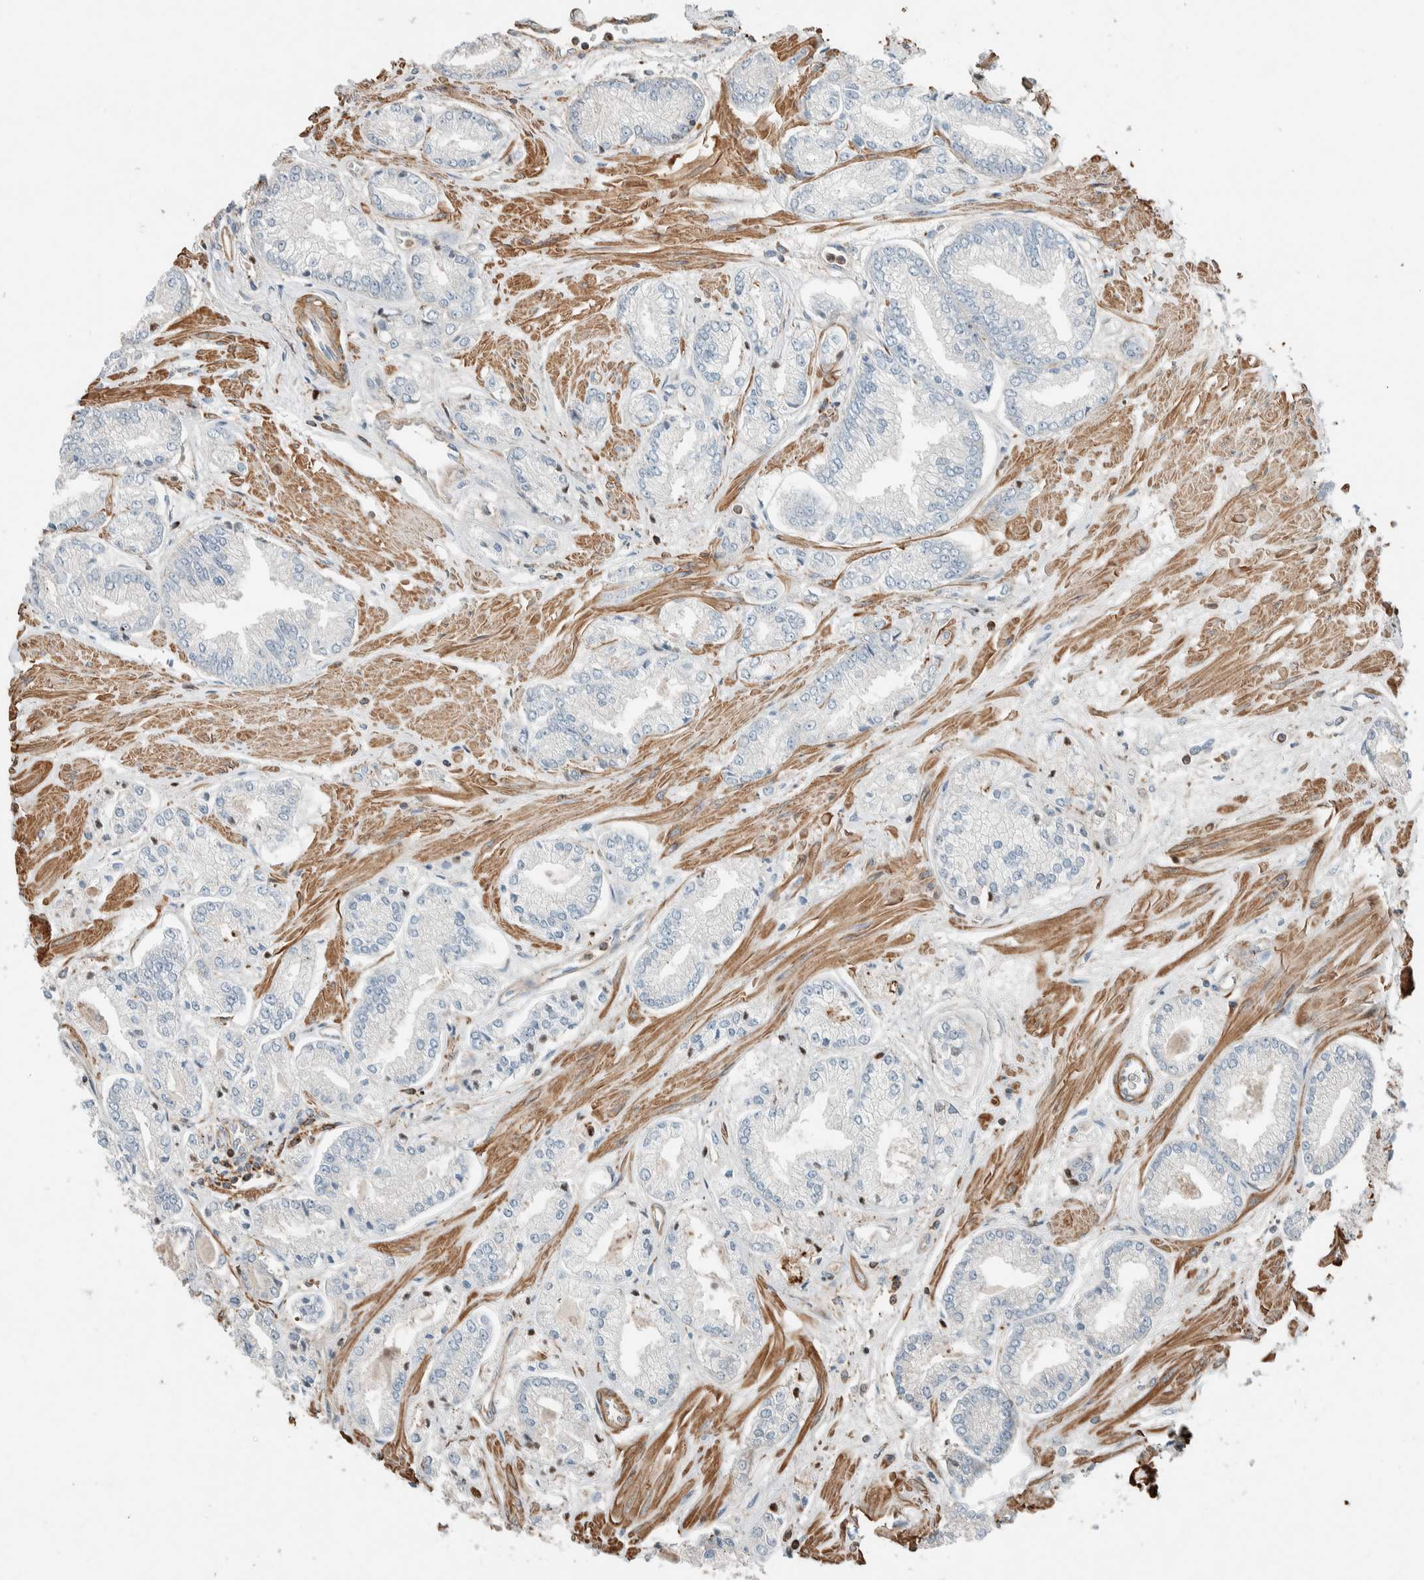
{"staining": {"intensity": "negative", "quantity": "none", "location": "none"}, "tissue": "prostate cancer", "cell_type": "Tumor cells", "image_type": "cancer", "snomed": [{"axis": "morphology", "description": "Adenocarcinoma, Low grade"}, {"axis": "topography", "description": "Prostate"}], "caption": "Prostate cancer (low-grade adenocarcinoma) stained for a protein using immunohistochemistry (IHC) shows no expression tumor cells.", "gene": "CTBP2", "patient": {"sex": "male", "age": 52}}